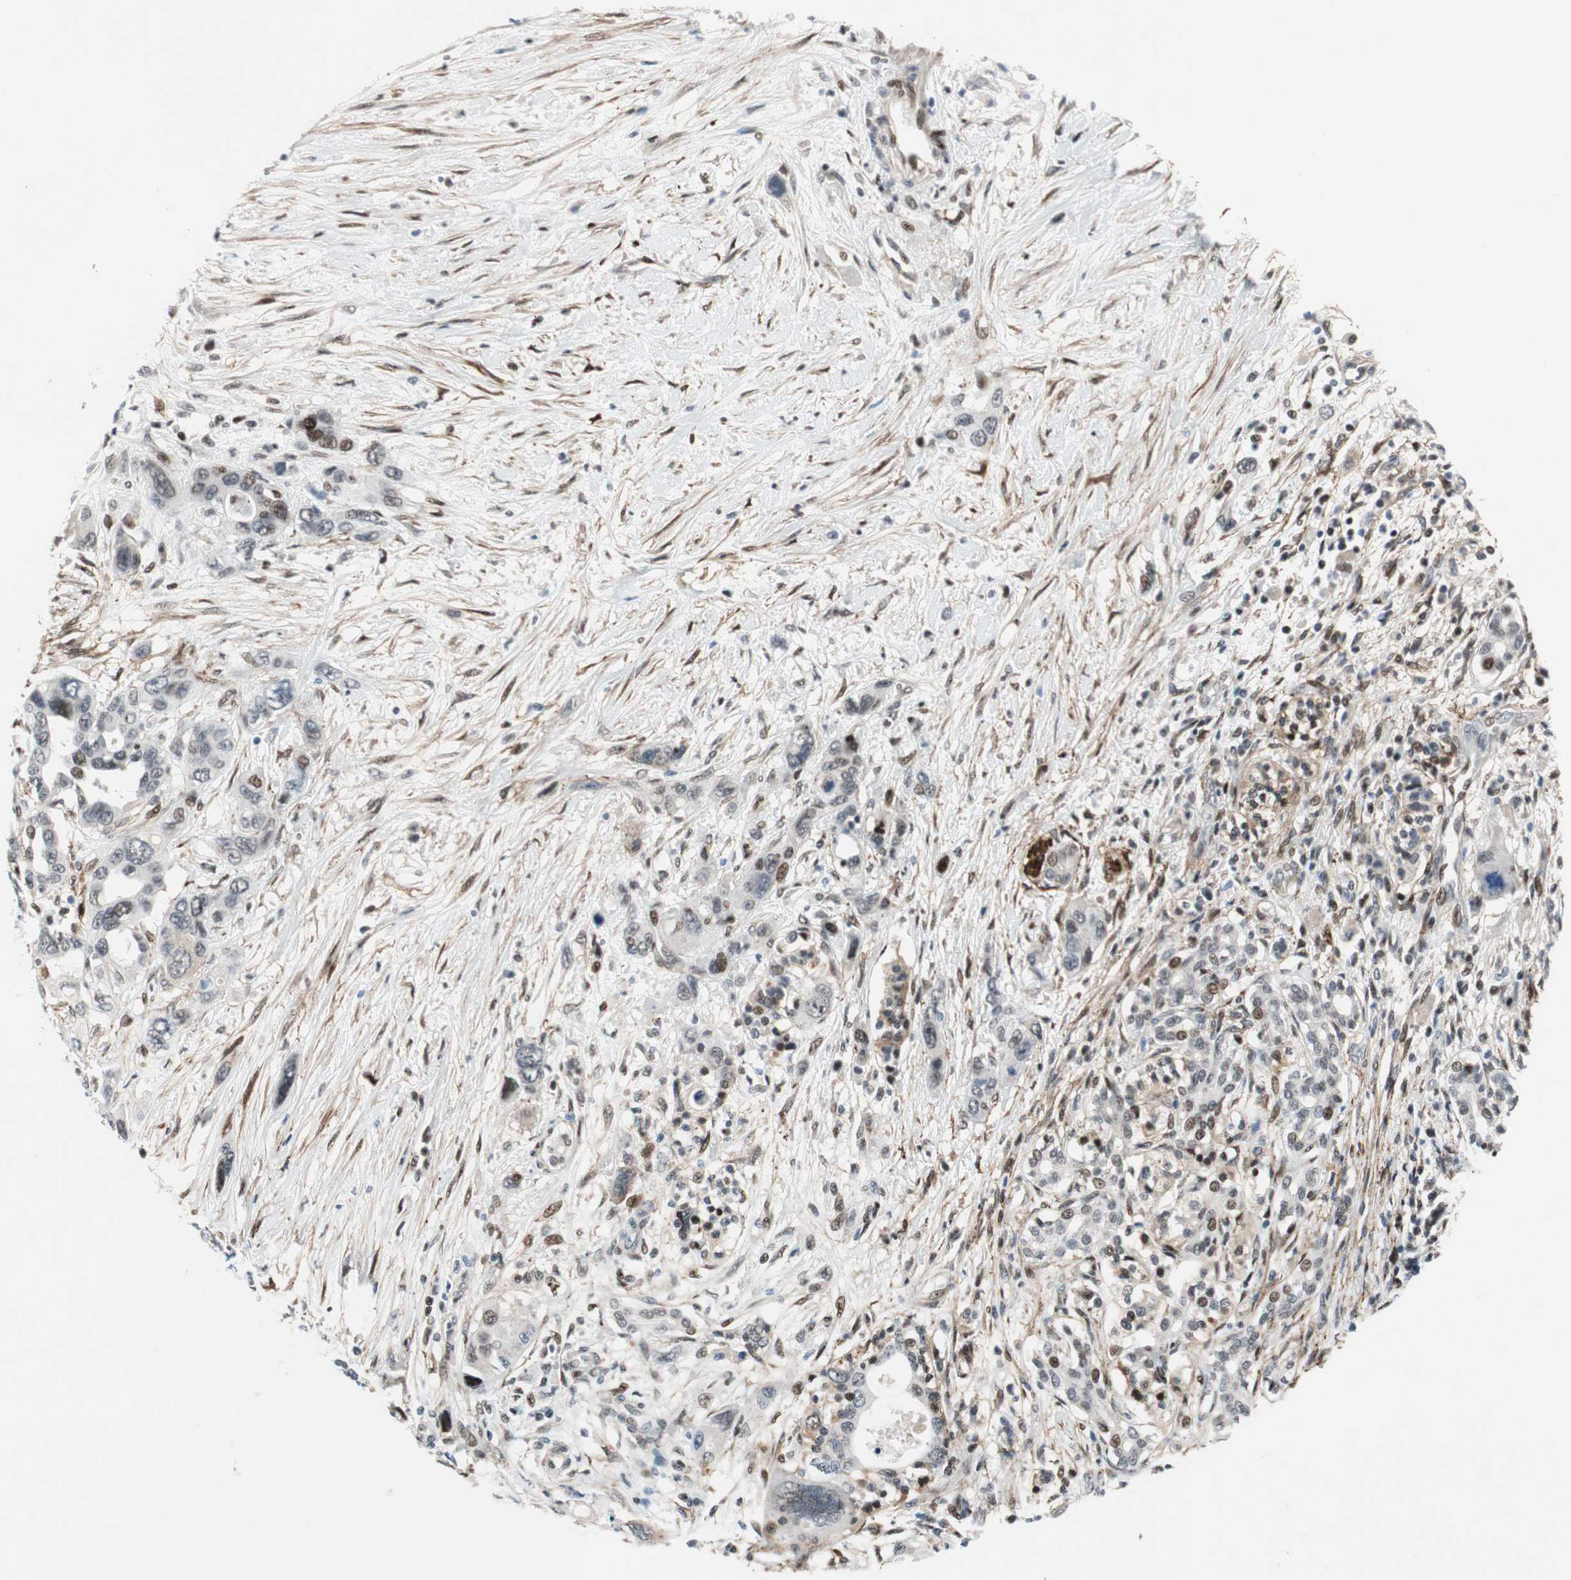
{"staining": {"intensity": "moderate", "quantity": "<25%", "location": "nuclear"}, "tissue": "pancreatic cancer", "cell_type": "Tumor cells", "image_type": "cancer", "snomed": [{"axis": "morphology", "description": "Adenocarcinoma, NOS"}, {"axis": "topography", "description": "Pancreas"}], "caption": "This histopathology image reveals pancreatic cancer stained with IHC to label a protein in brown. The nuclear of tumor cells show moderate positivity for the protein. Nuclei are counter-stained blue.", "gene": "FBXO44", "patient": {"sex": "male", "age": 46}}